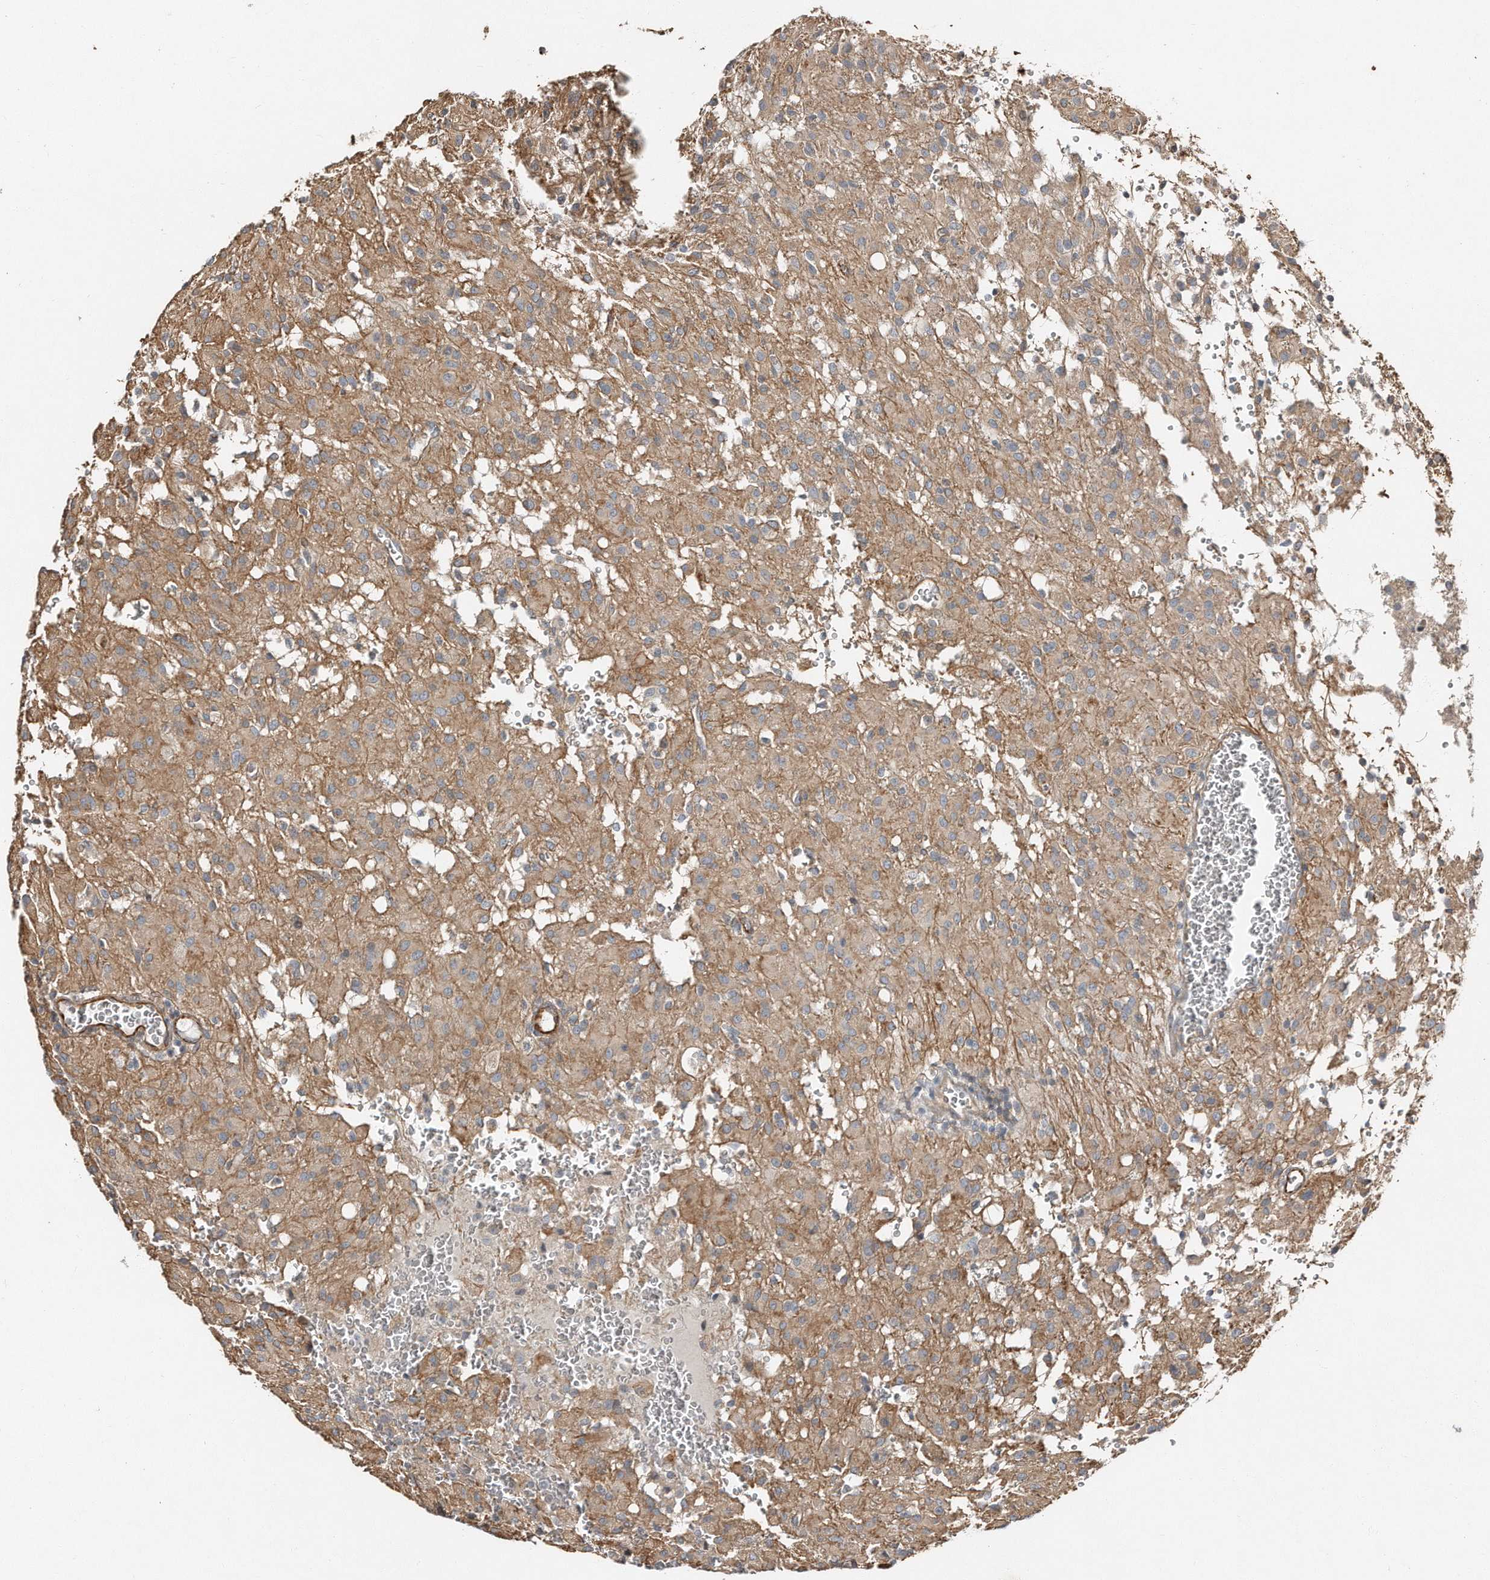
{"staining": {"intensity": "weak", "quantity": ">75%", "location": "cytoplasmic/membranous"}, "tissue": "glioma", "cell_type": "Tumor cells", "image_type": "cancer", "snomed": [{"axis": "morphology", "description": "Glioma, malignant, High grade"}, {"axis": "topography", "description": "Brain"}], "caption": "Weak cytoplasmic/membranous protein expression is present in approximately >75% of tumor cells in high-grade glioma (malignant).", "gene": "SNAP47", "patient": {"sex": "female", "age": 59}}